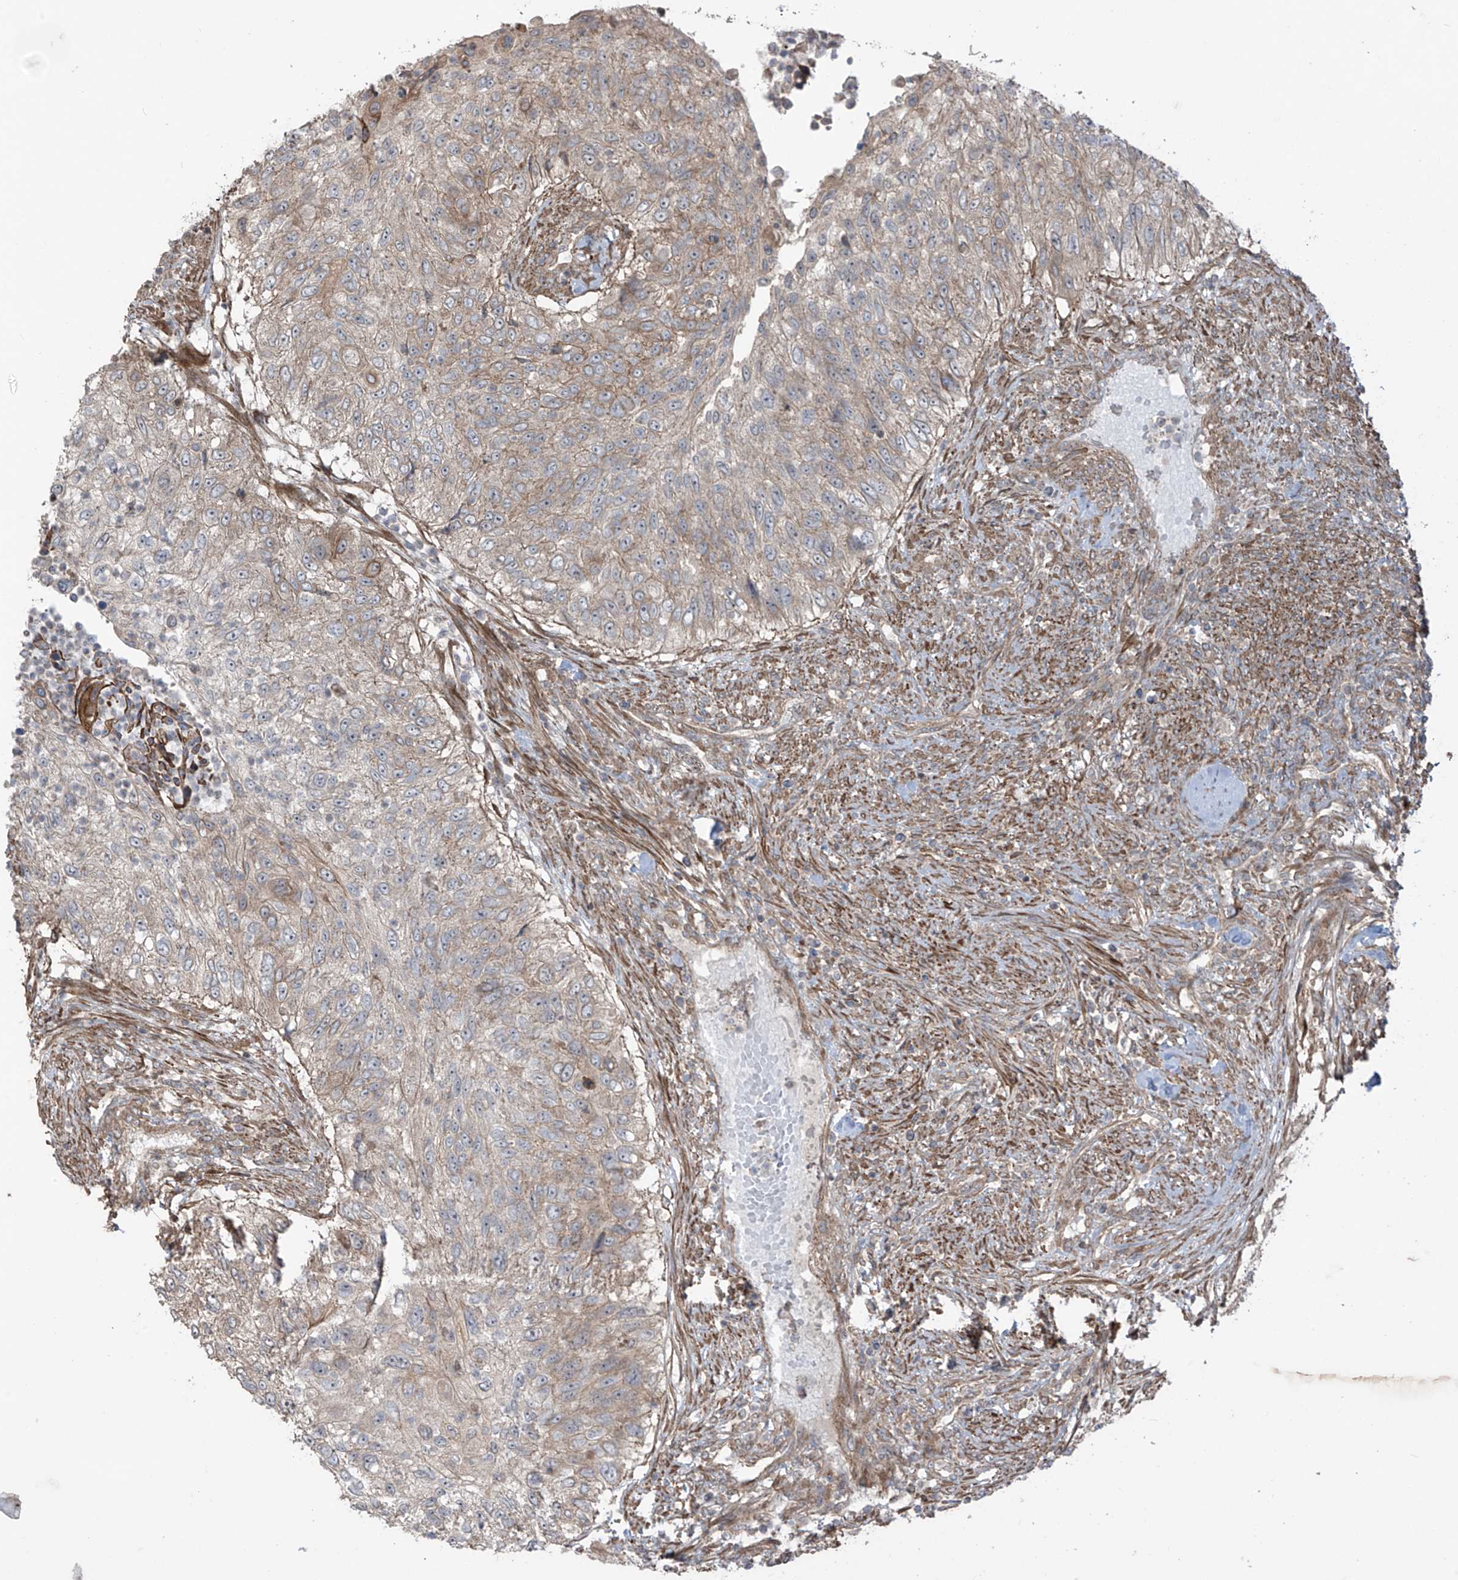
{"staining": {"intensity": "weak", "quantity": "25%-75%", "location": "cytoplasmic/membranous"}, "tissue": "urothelial cancer", "cell_type": "Tumor cells", "image_type": "cancer", "snomed": [{"axis": "morphology", "description": "Urothelial carcinoma, High grade"}, {"axis": "topography", "description": "Urinary bladder"}], "caption": "Immunohistochemical staining of human urothelial cancer shows low levels of weak cytoplasmic/membranous protein staining in about 25%-75% of tumor cells.", "gene": "LRRC74A", "patient": {"sex": "female", "age": 60}}